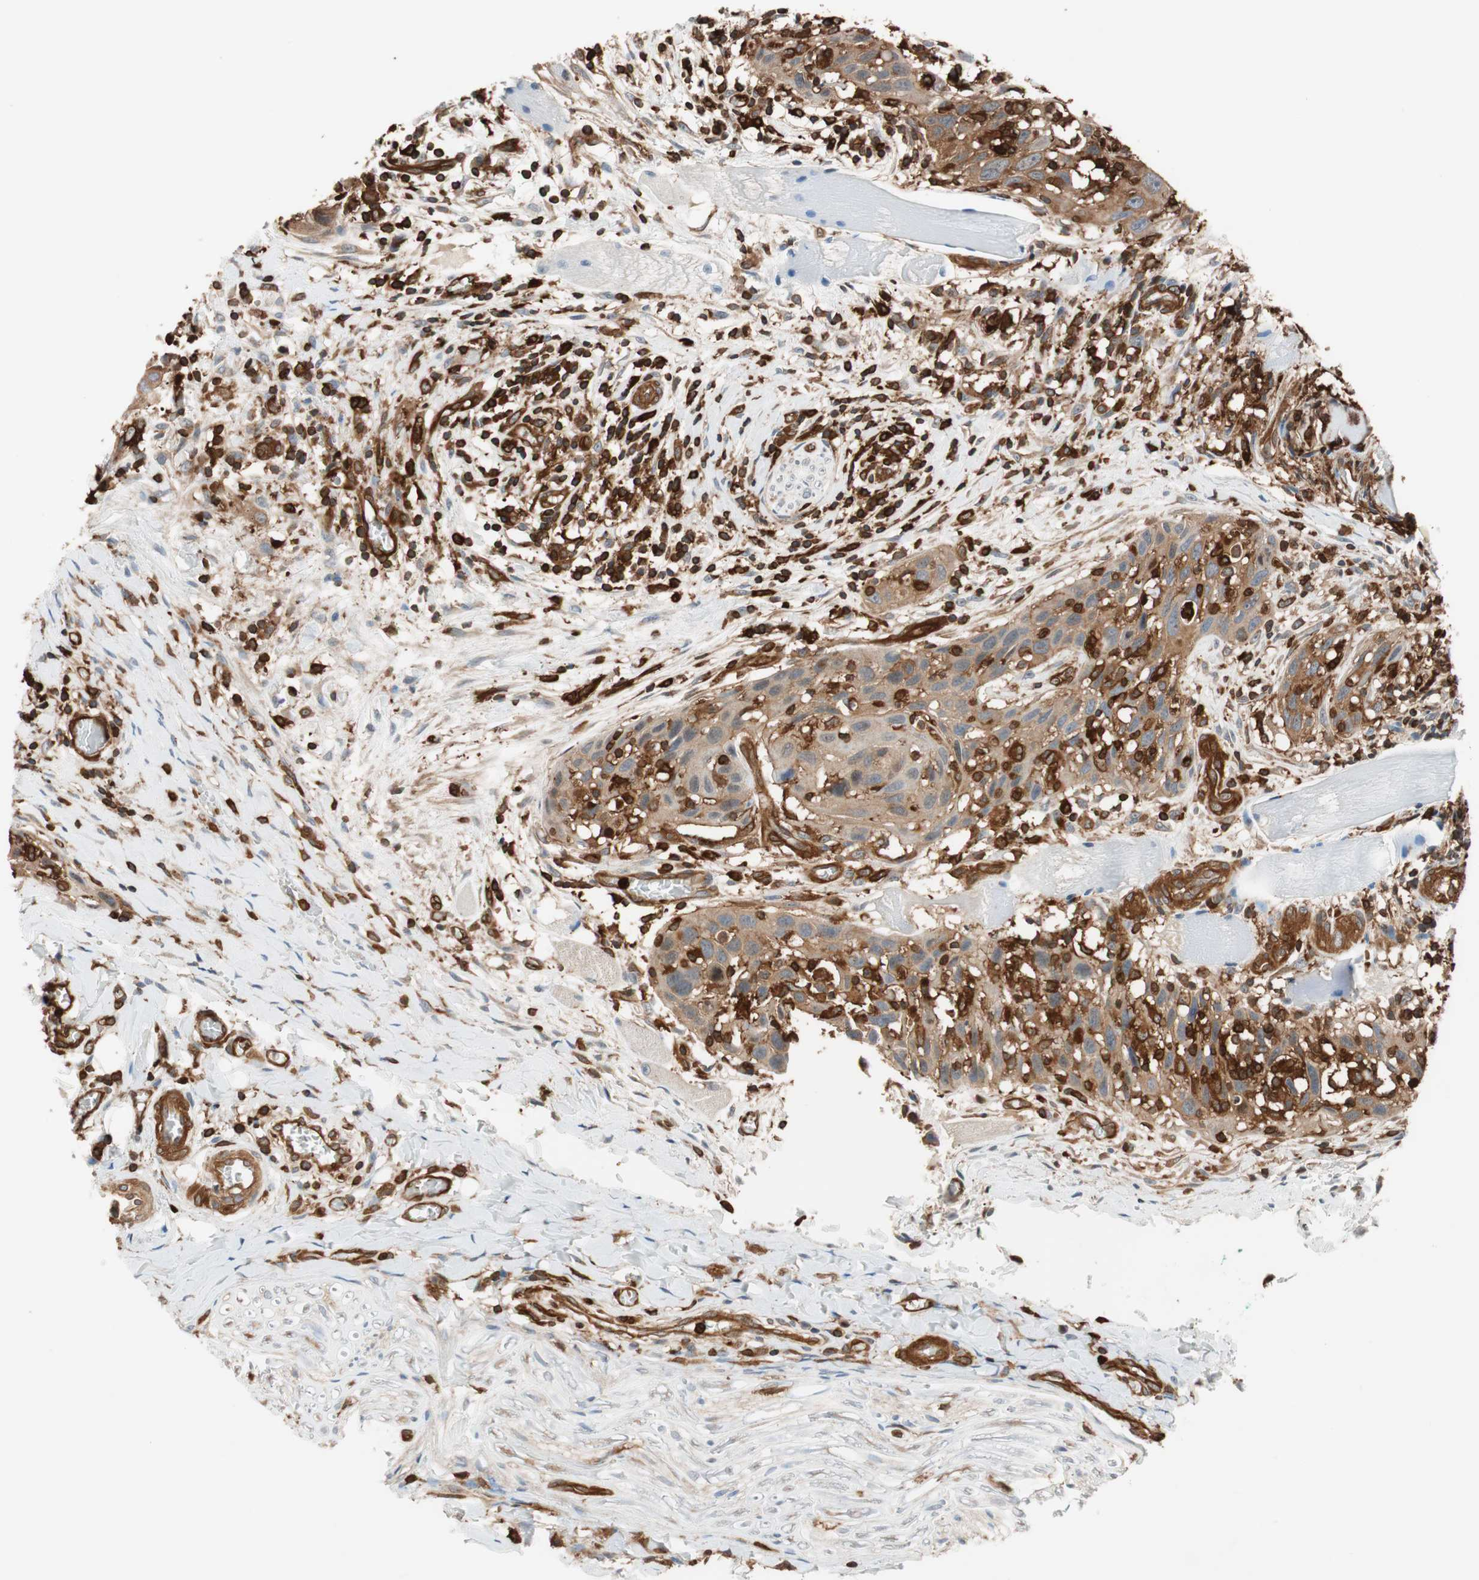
{"staining": {"intensity": "moderate", "quantity": ">75%", "location": "cytoplasmic/membranous"}, "tissue": "head and neck cancer", "cell_type": "Tumor cells", "image_type": "cancer", "snomed": [{"axis": "morphology", "description": "Normal tissue, NOS"}, {"axis": "morphology", "description": "Squamous cell carcinoma, NOS"}, {"axis": "topography", "description": "Oral tissue"}, {"axis": "topography", "description": "Head-Neck"}], "caption": "Immunohistochemical staining of human head and neck cancer displays medium levels of moderate cytoplasmic/membranous staining in about >75% of tumor cells. Nuclei are stained in blue.", "gene": "VASP", "patient": {"sex": "female", "age": 50}}